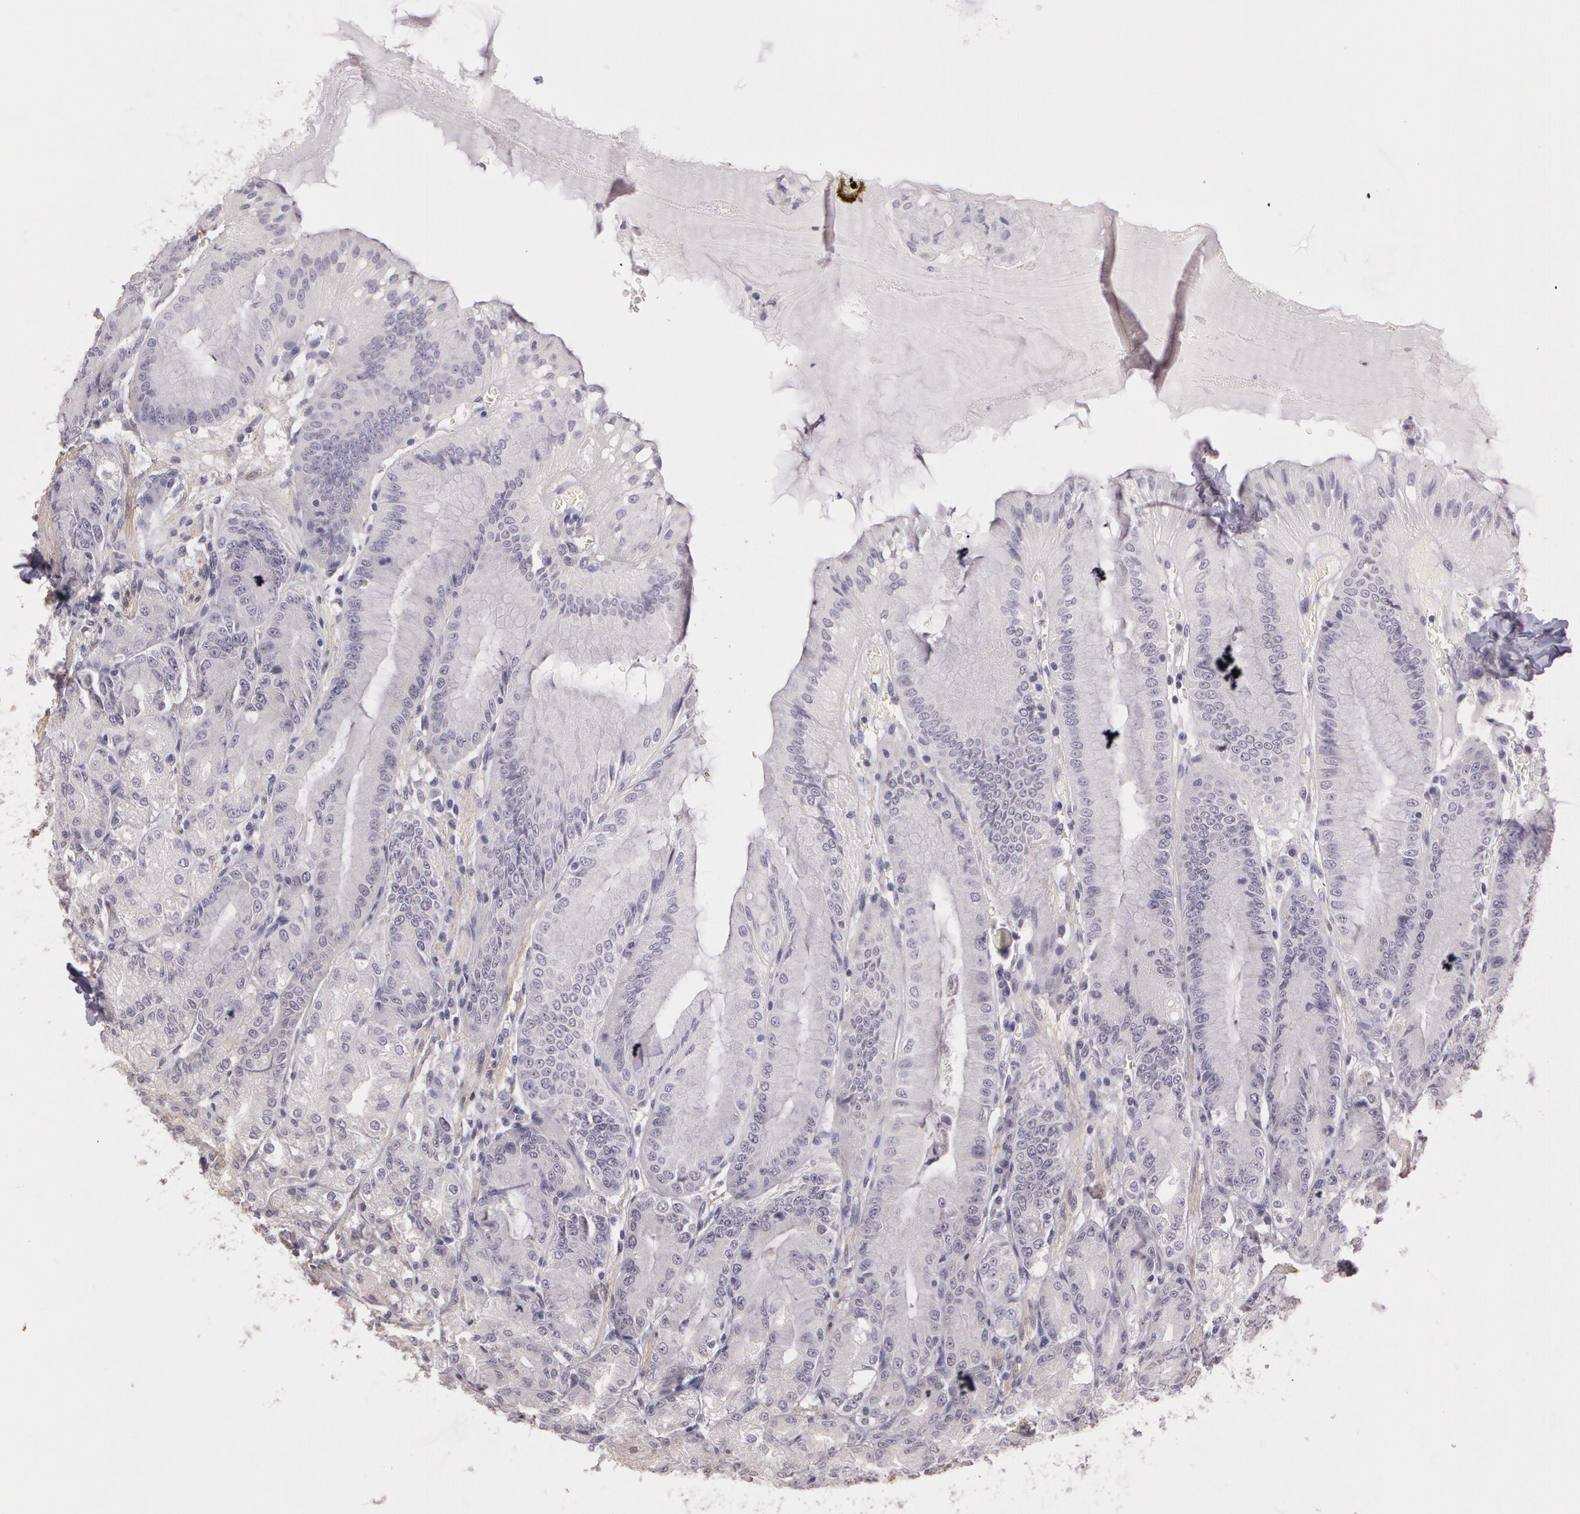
{"staining": {"intensity": "negative", "quantity": "none", "location": "none"}, "tissue": "stomach", "cell_type": "Glandular cells", "image_type": "normal", "snomed": [{"axis": "morphology", "description": "Normal tissue, NOS"}, {"axis": "topography", "description": "Stomach, lower"}], "caption": "Stomach stained for a protein using immunohistochemistry (IHC) demonstrates no expression glandular cells.", "gene": "G2E3", "patient": {"sex": "male", "age": 71}}